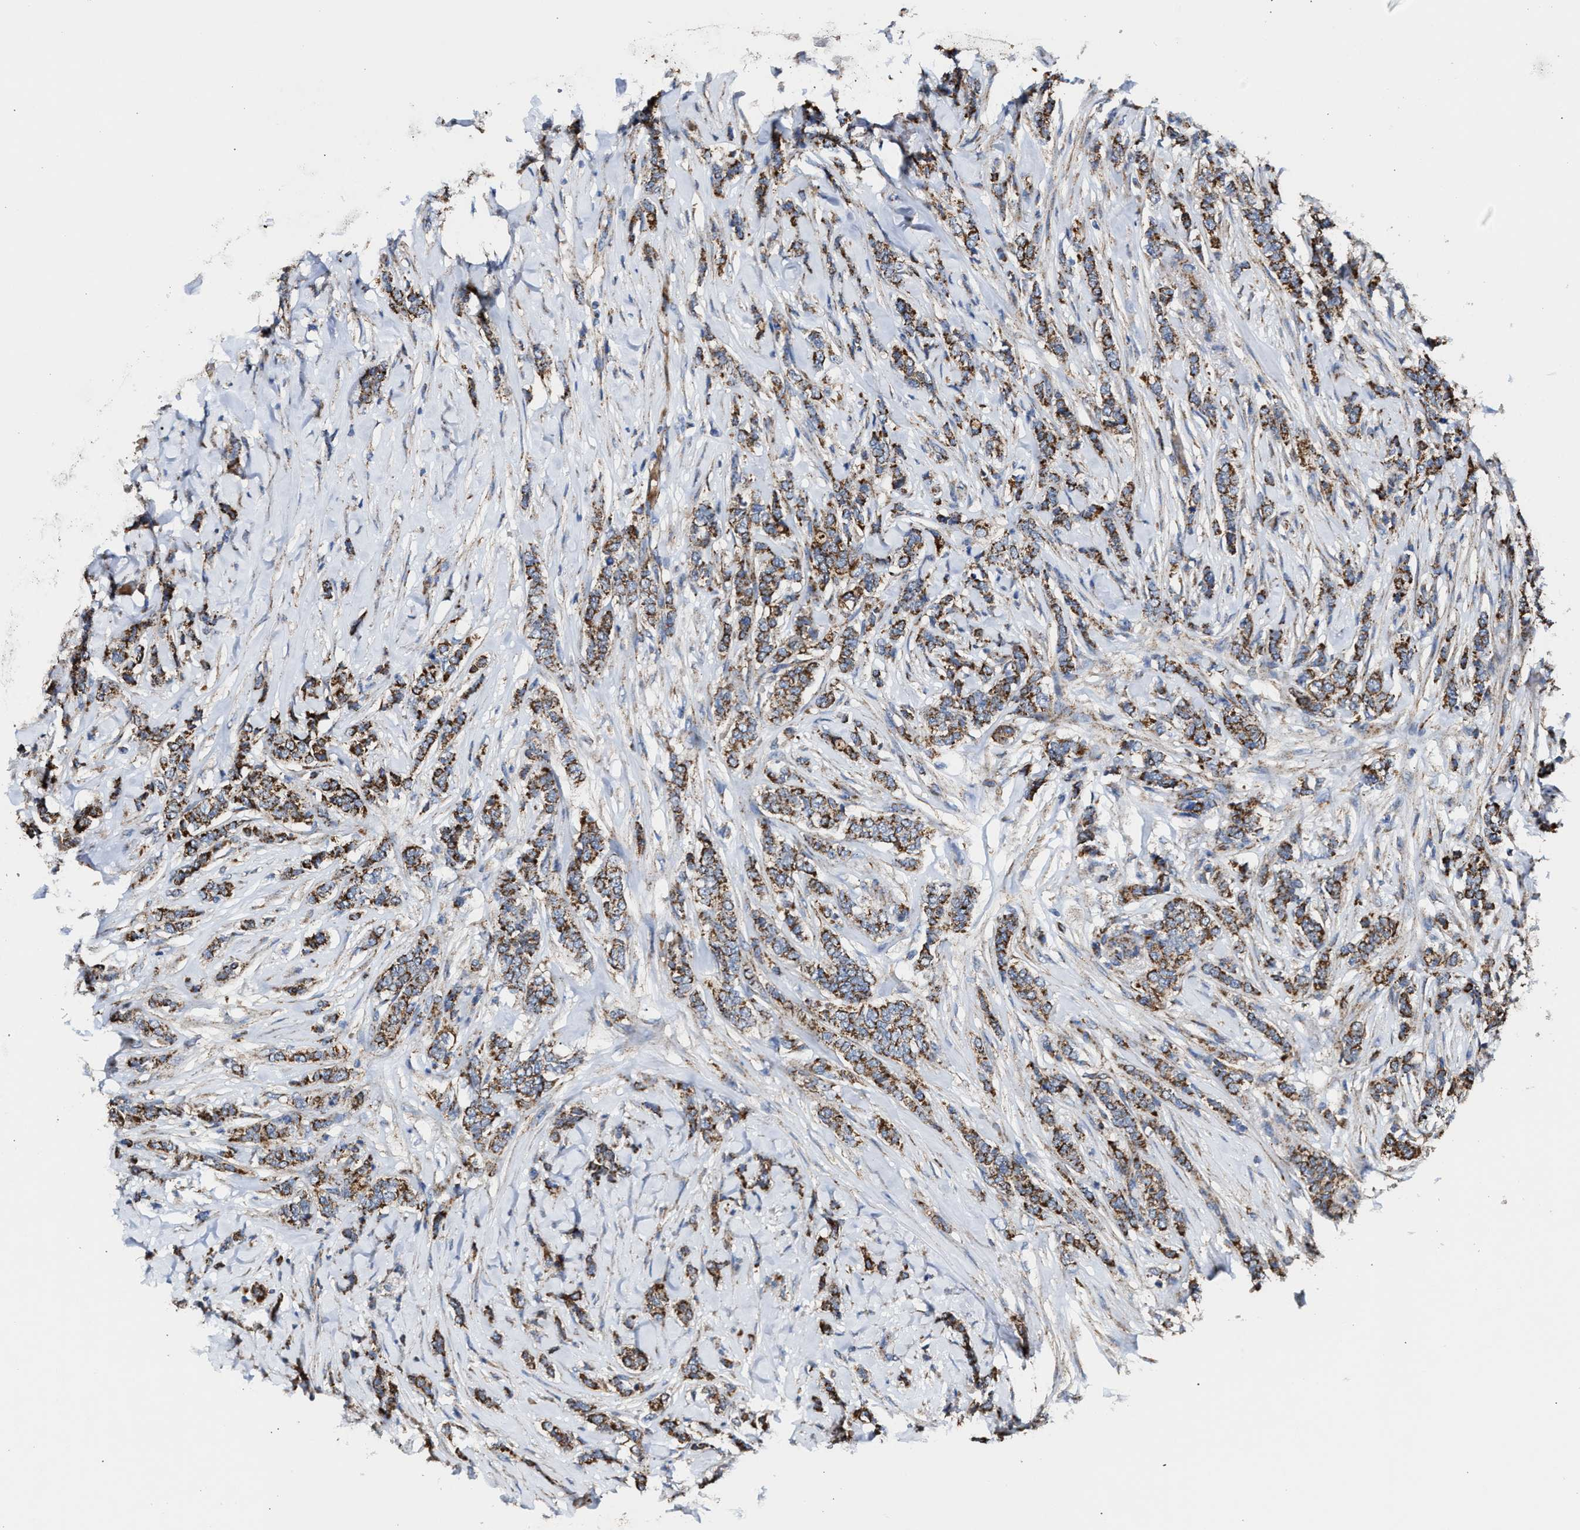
{"staining": {"intensity": "moderate", "quantity": ">75%", "location": "cytoplasmic/membranous"}, "tissue": "breast cancer", "cell_type": "Tumor cells", "image_type": "cancer", "snomed": [{"axis": "morphology", "description": "Lobular carcinoma"}, {"axis": "topography", "description": "Skin"}, {"axis": "topography", "description": "Breast"}], "caption": "Immunohistochemistry (DAB) staining of breast lobular carcinoma demonstrates moderate cytoplasmic/membranous protein expression in approximately >75% of tumor cells.", "gene": "MECR", "patient": {"sex": "female", "age": 46}}